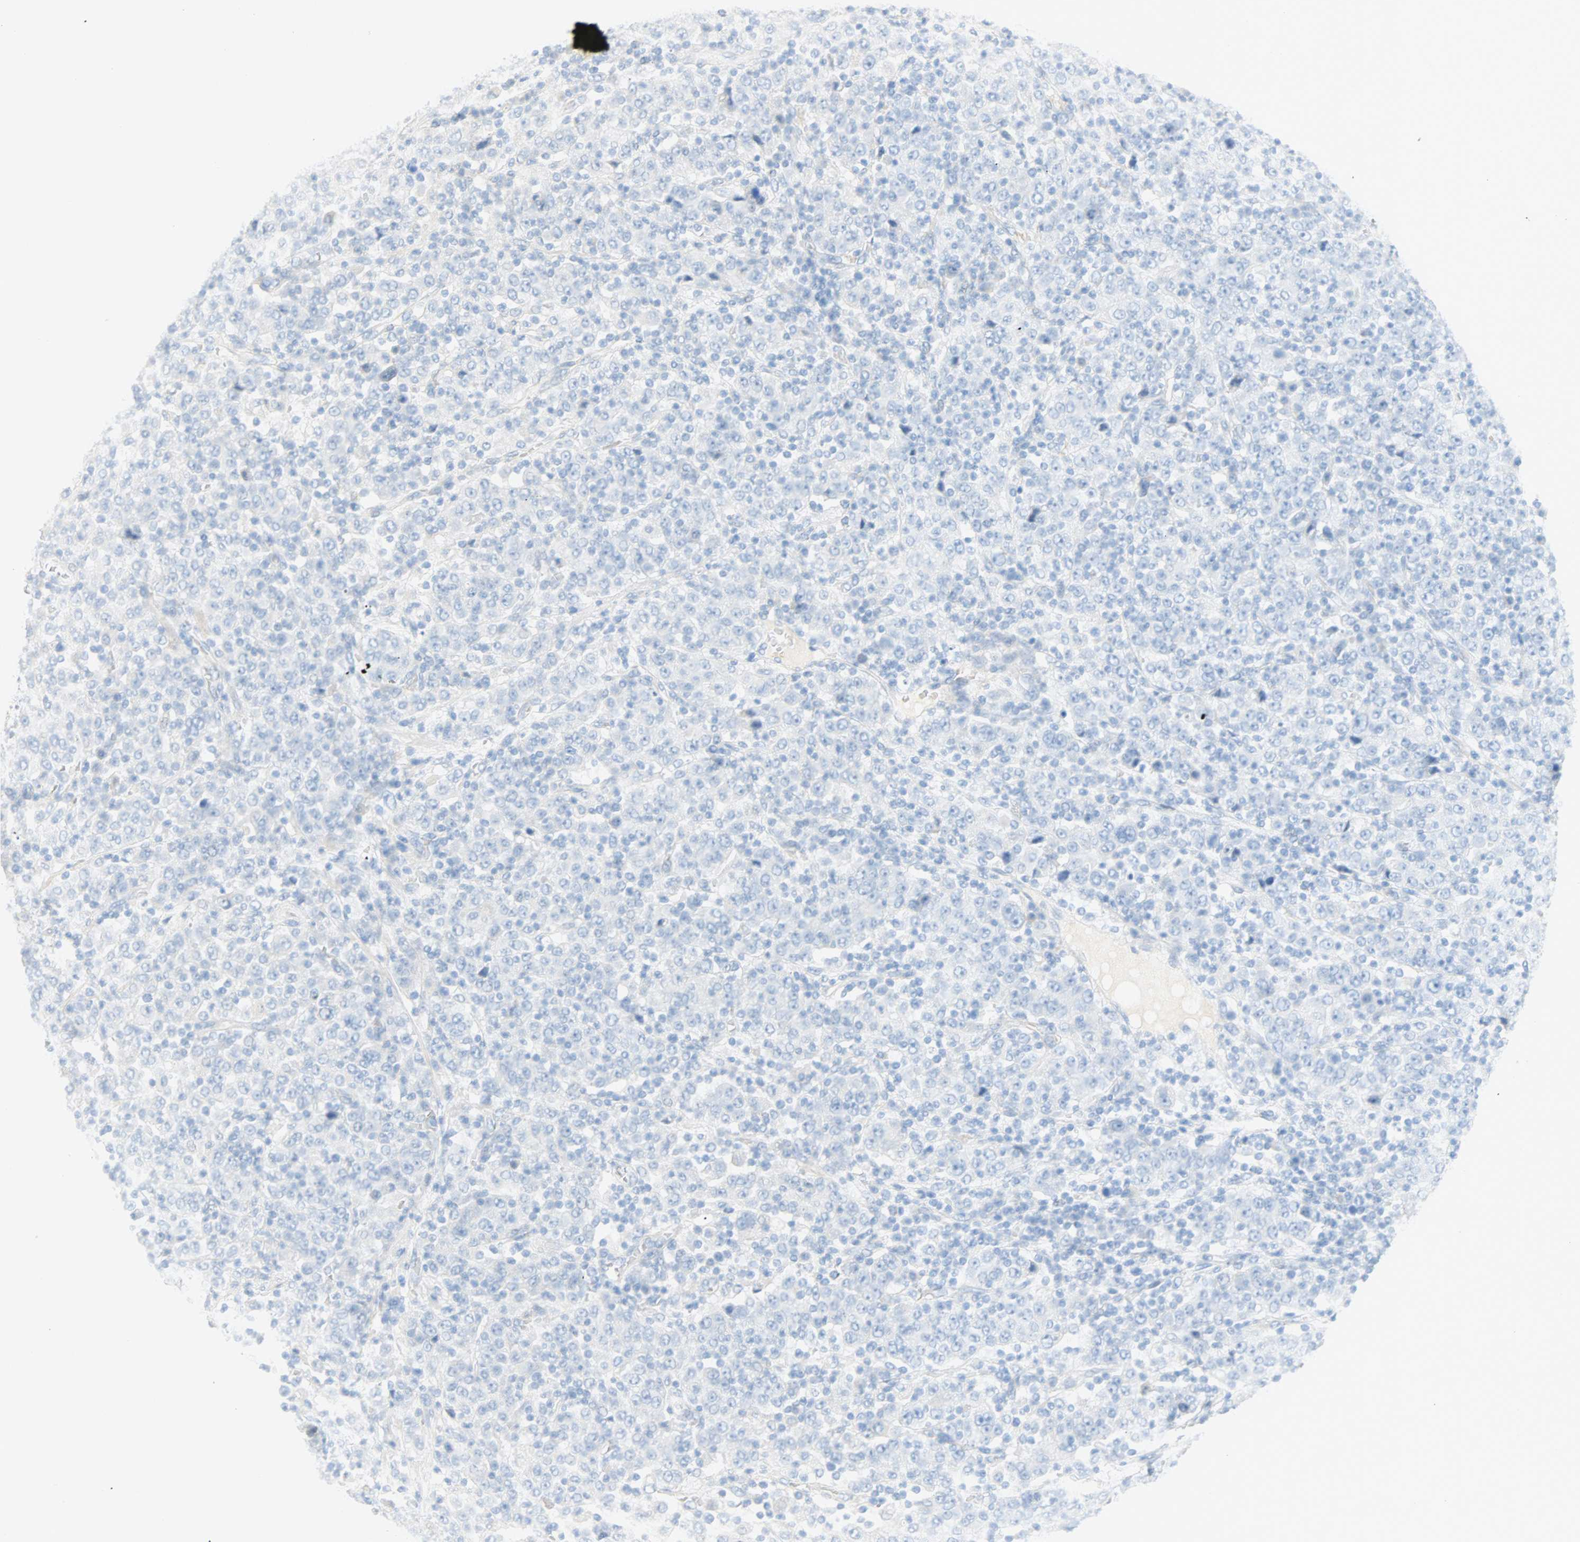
{"staining": {"intensity": "negative", "quantity": "none", "location": "none"}, "tissue": "stomach cancer", "cell_type": "Tumor cells", "image_type": "cancer", "snomed": [{"axis": "morphology", "description": "Normal tissue, NOS"}, {"axis": "morphology", "description": "Adenocarcinoma, NOS"}, {"axis": "topography", "description": "Stomach, upper"}, {"axis": "topography", "description": "Stomach"}], "caption": "Protein analysis of stomach cancer (adenocarcinoma) displays no significant staining in tumor cells.", "gene": "SELENBP1", "patient": {"sex": "male", "age": 59}}